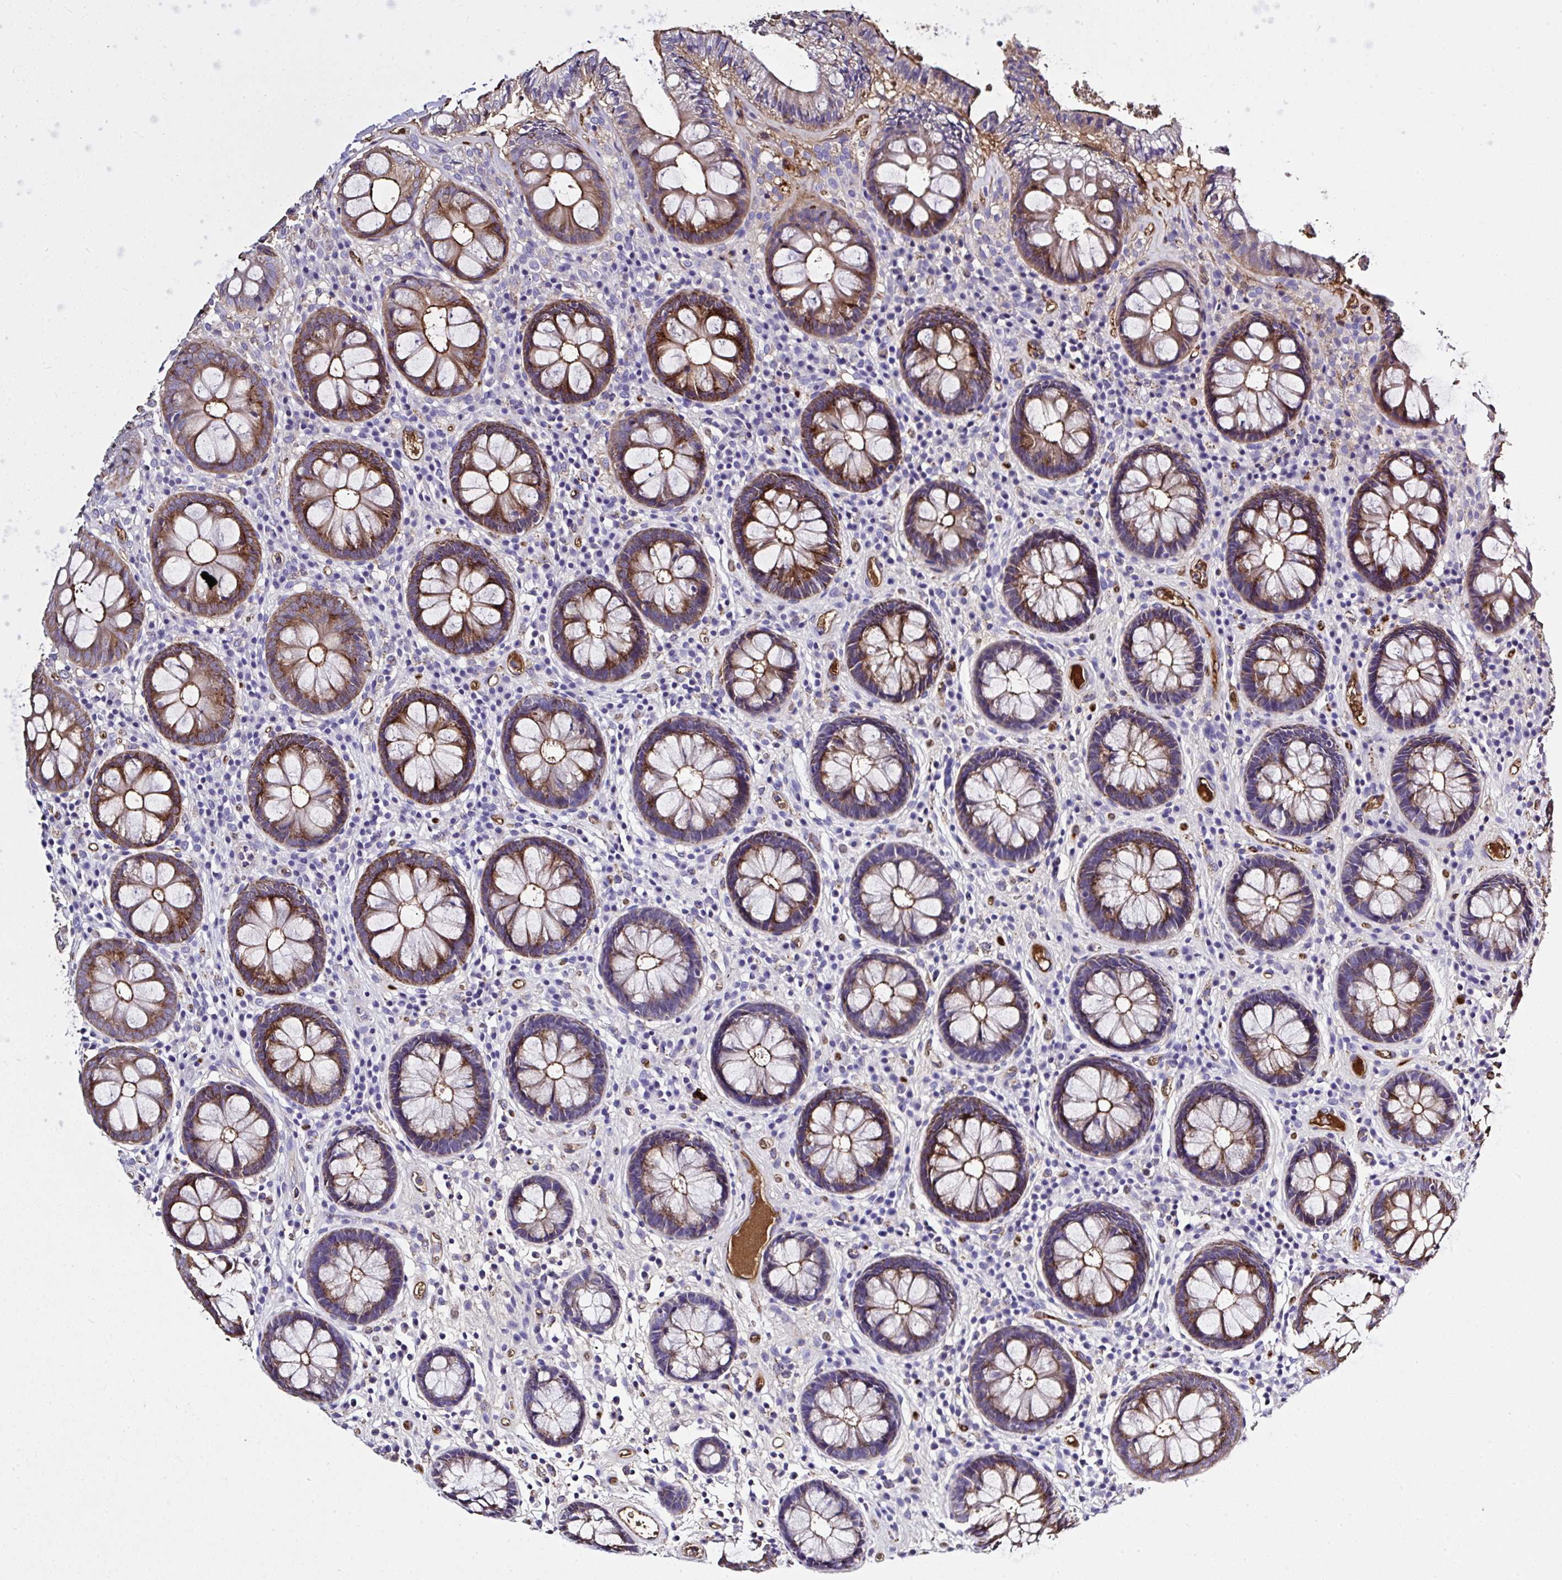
{"staining": {"intensity": "strong", "quantity": ">75%", "location": "cytoplasmic/membranous"}, "tissue": "colon", "cell_type": "Endothelial cells", "image_type": "normal", "snomed": [{"axis": "morphology", "description": "Normal tissue, NOS"}, {"axis": "topography", "description": "Colon"}, {"axis": "topography", "description": "Peripheral nerve tissue"}], "caption": "Protein staining of benign colon reveals strong cytoplasmic/membranous positivity in approximately >75% of endothelial cells.", "gene": "ZNF813", "patient": {"sex": "male", "age": 84}}